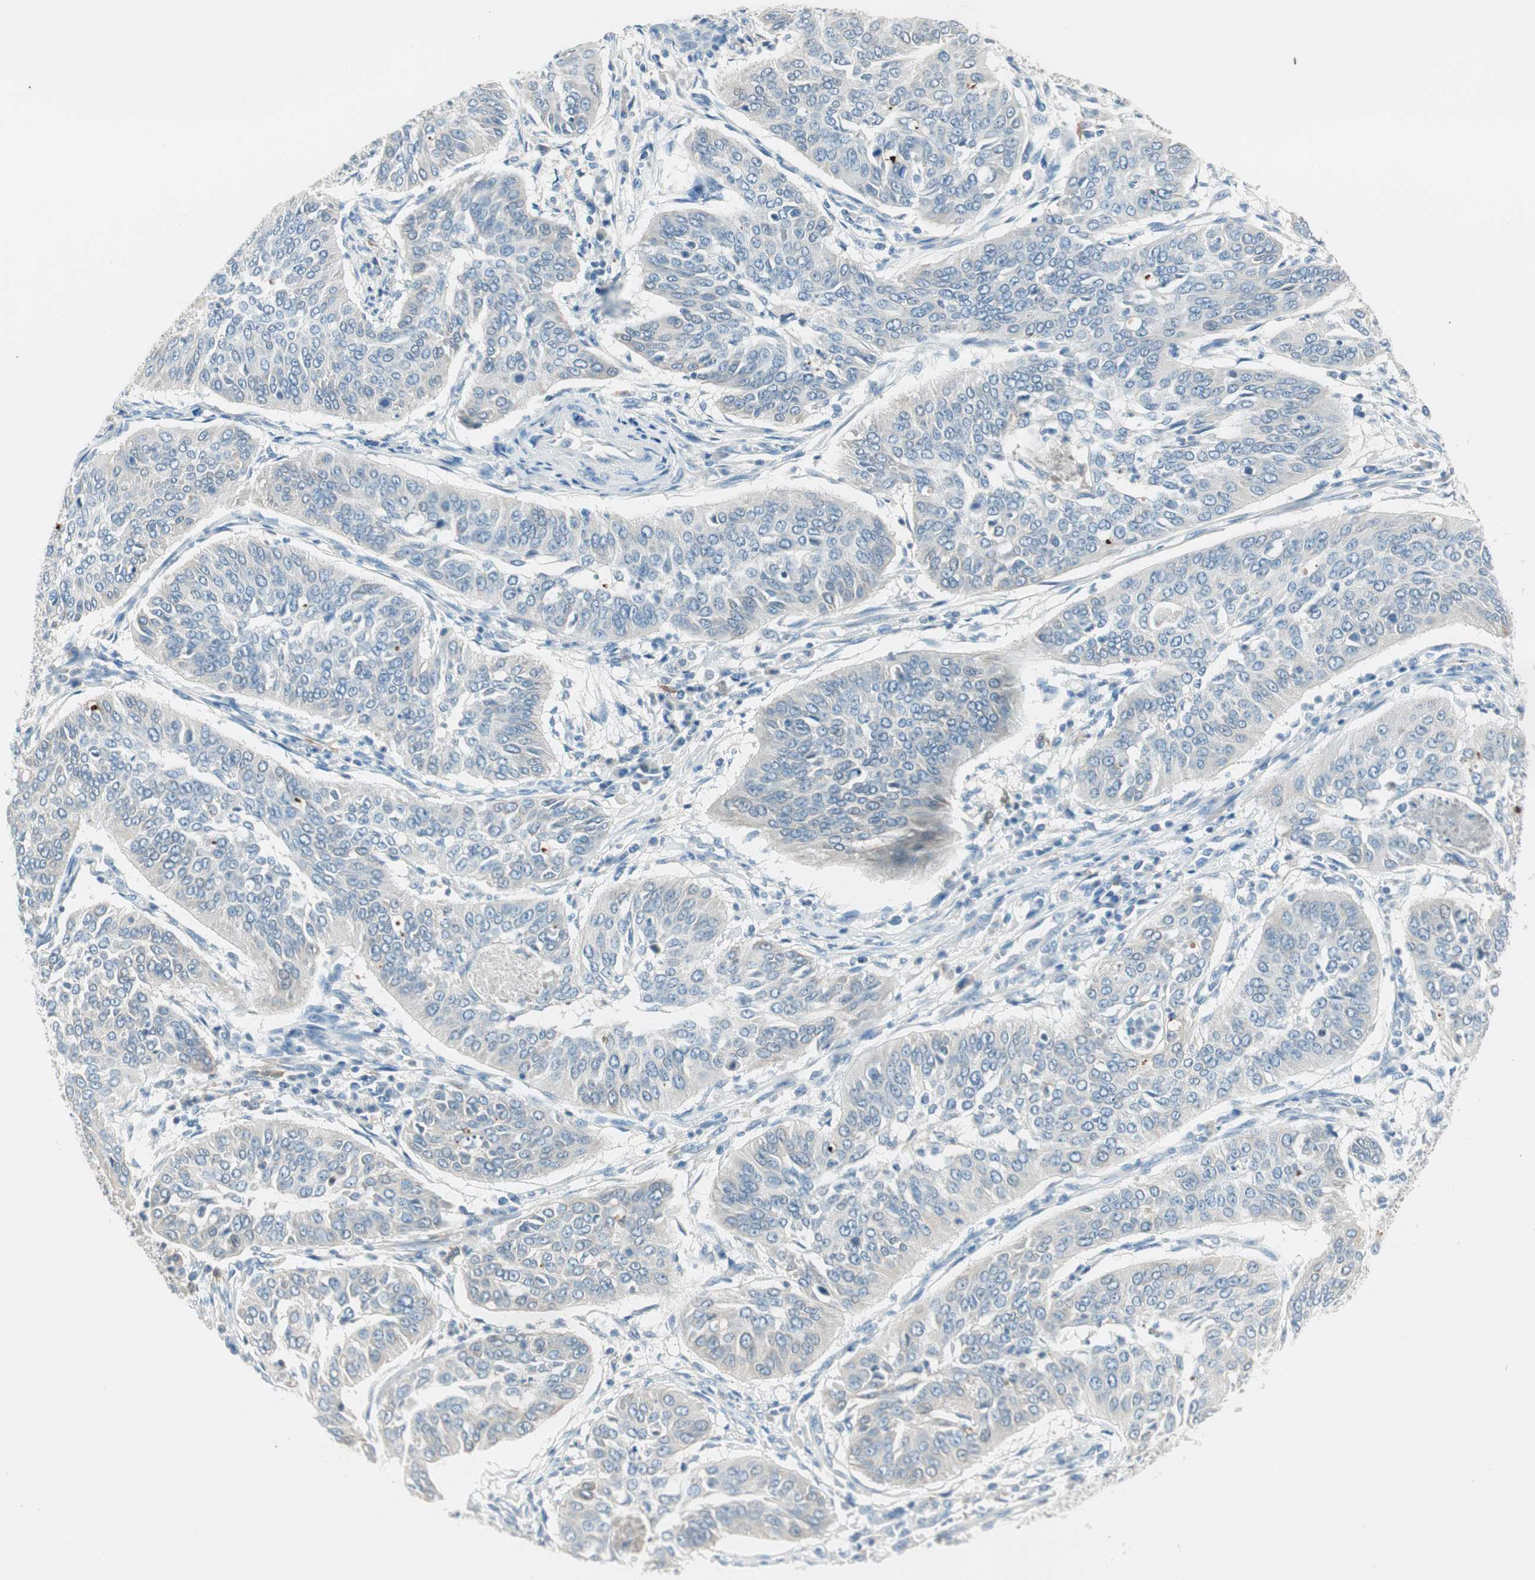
{"staining": {"intensity": "negative", "quantity": "none", "location": "none"}, "tissue": "cervical cancer", "cell_type": "Tumor cells", "image_type": "cancer", "snomed": [{"axis": "morphology", "description": "Normal tissue, NOS"}, {"axis": "morphology", "description": "Squamous cell carcinoma, NOS"}, {"axis": "topography", "description": "Cervix"}], "caption": "There is no significant expression in tumor cells of cervical cancer.", "gene": "GNAO1", "patient": {"sex": "female", "age": 39}}